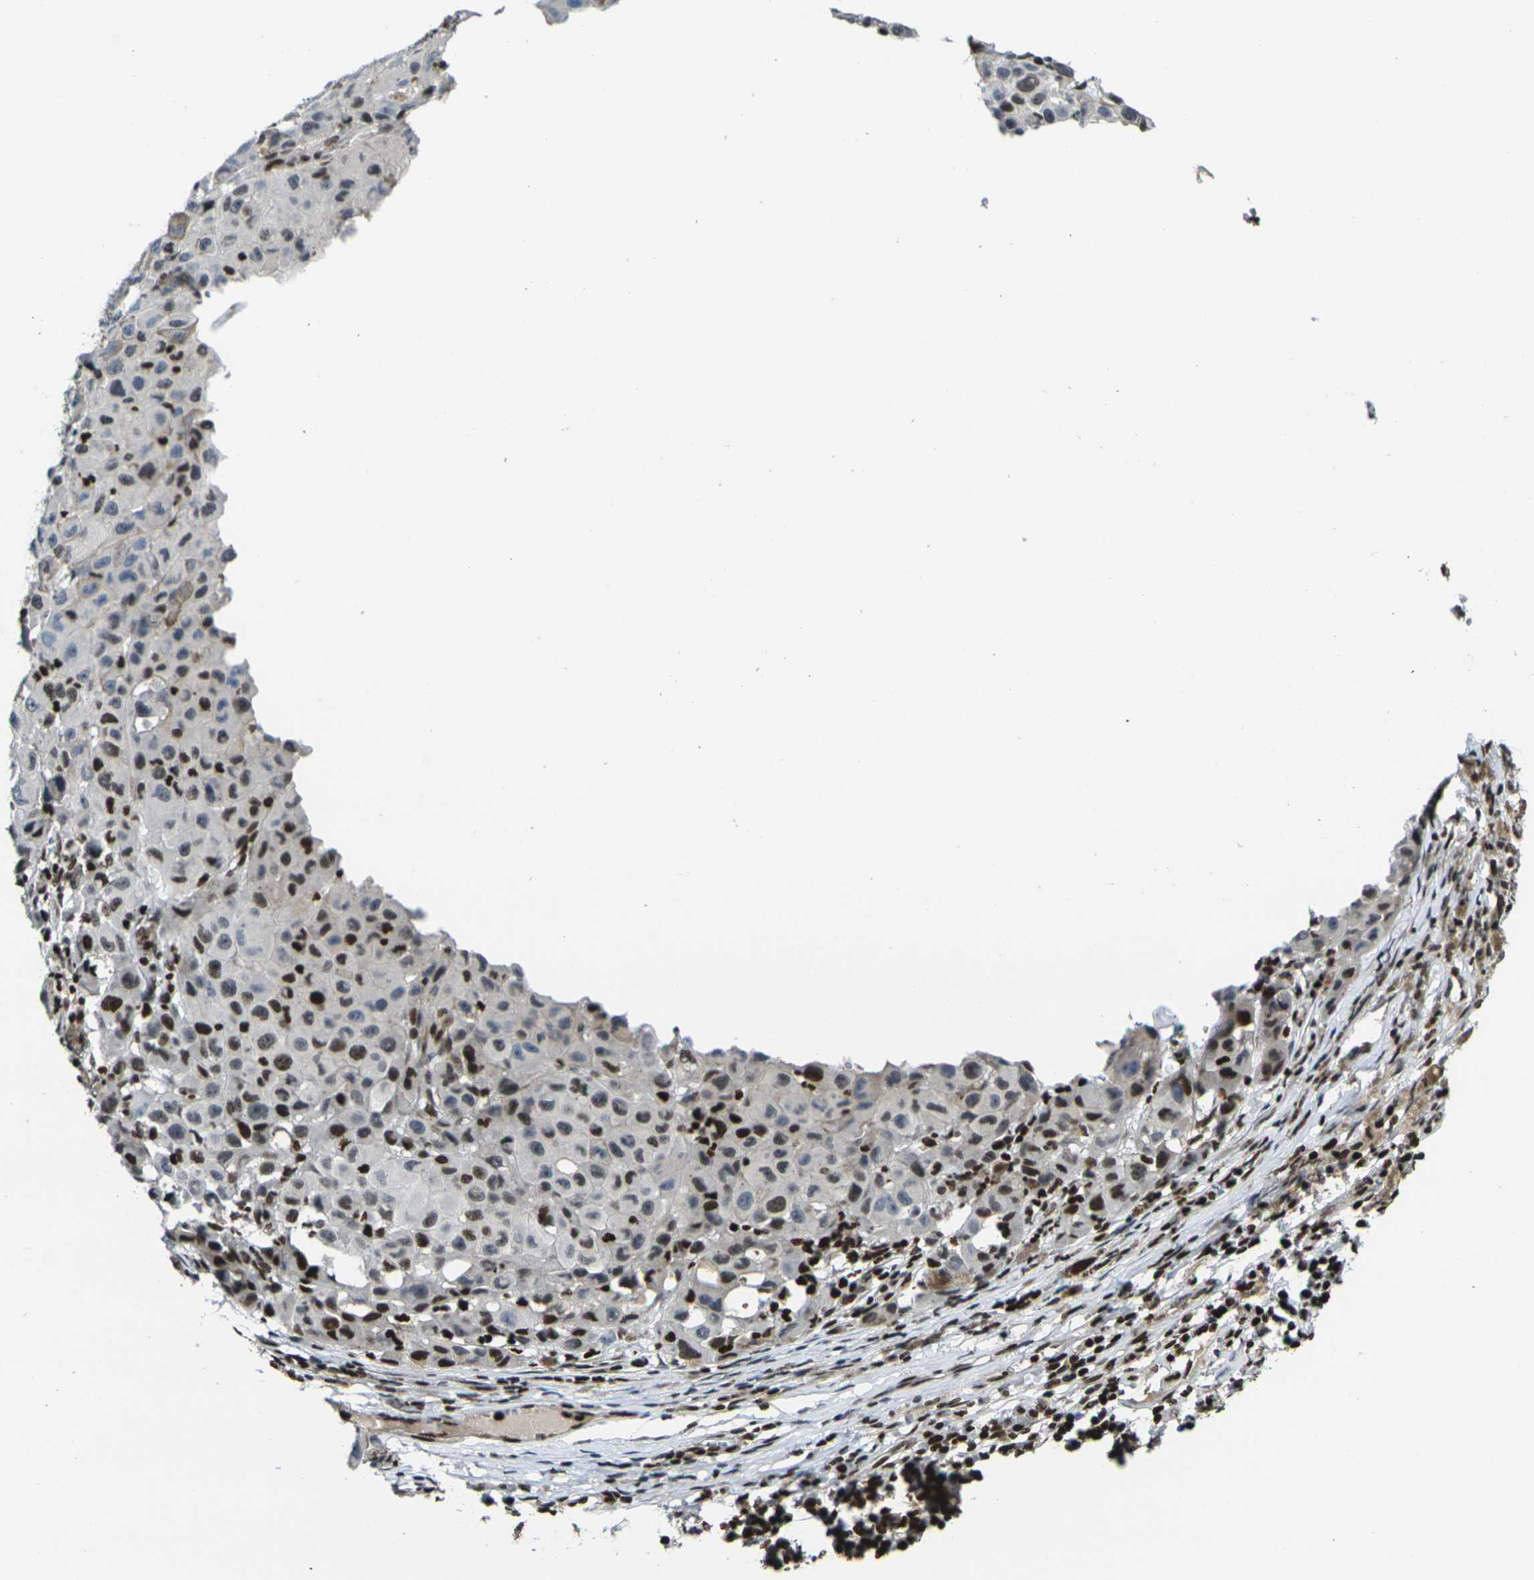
{"staining": {"intensity": "moderate", "quantity": "<25%", "location": "nuclear"}, "tissue": "melanoma", "cell_type": "Tumor cells", "image_type": "cancer", "snomed": [{"axis": "morphology", "description": "Malignant melanoma, NOS"}, {"axis": "topography", "description": "Skin"}], "caption": "Melanoma stained with a protein marker shows moderate staining in tumor cells.", "gene": "H1-10", "patient": {"sex": "female", "age": 46}}